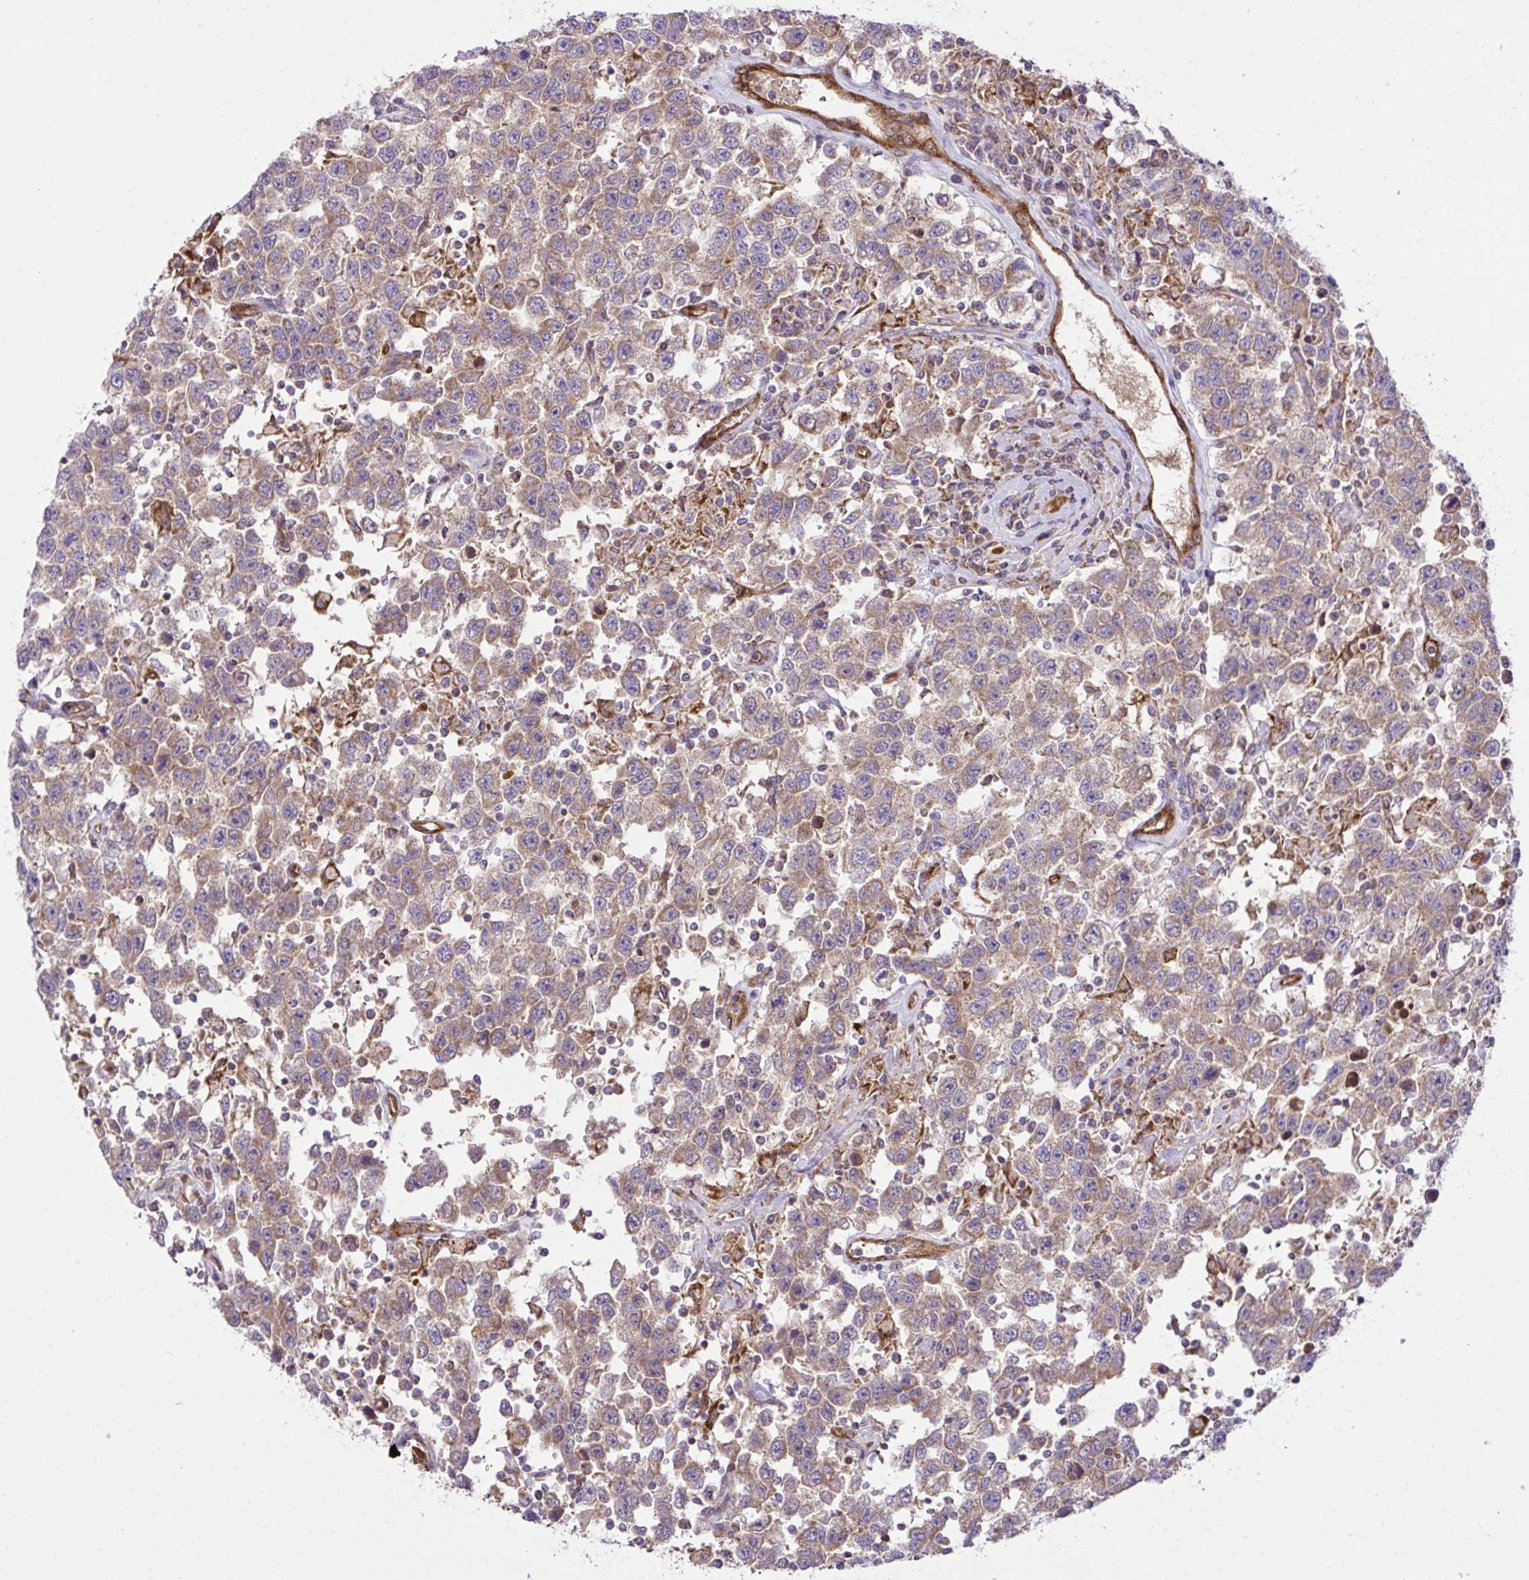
{"staining": {"intensity": "moderate", "quantity": ">75%", "location": "cytoplasmic/membranous"}, "tissue": "testis cancer", "cell_type": "Tumor cells", "image_type": "cancer", "snomed": [{"axis": "morphology", "description": "Seminoma, NOS"}, {"axis": "topography", "description": "Testis"}], "caption": "Brown immunohistochemical staining in human testis cancer (seminoma) reveals moderate cytoplasmic/membranous staining in about >75% of tumor cells. (DAB = brown stain, brightfield microscopy at high magnification).", "gene": "LIMS1", "patient": {"sex": "male", "age": 41}}